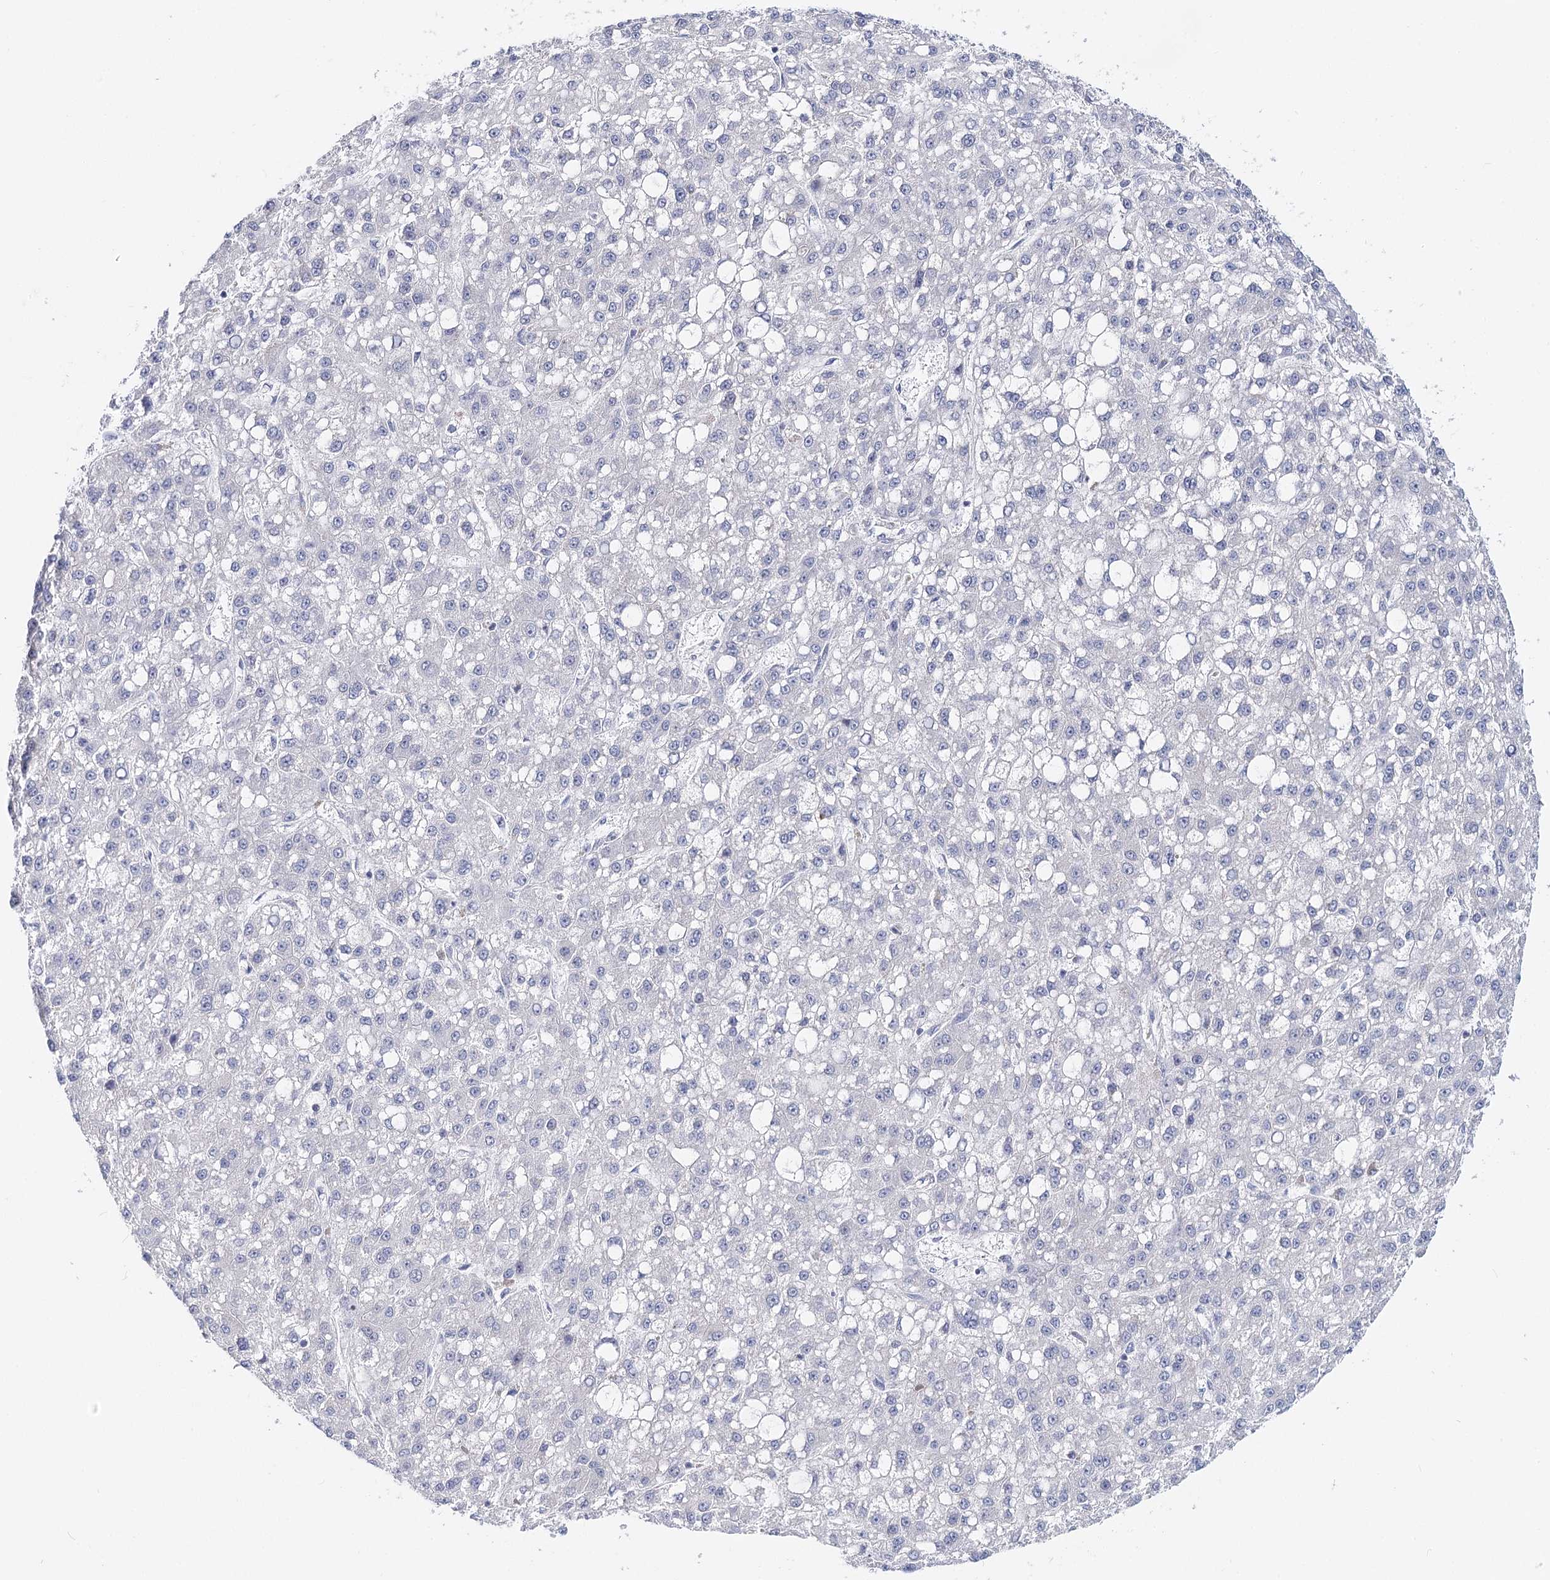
{"staining": {"intensity": "negative", "quantity": "none", "location": "none"}, "tissue": "liver cancer", "cell_type": "Tumor cells", "image_type": "cancer", "snomed": [{"axis": "morphology", "description": "Carcinoma, Hepatocellular, NOS"}, {"axis": "topography", "description": "Liver"}], "caption": "Histopathology image shows no significant protein expression in tumor cells of liver cancer (hepatocellular carcinoma).", "gene": "TEX12", "patient": {"sex": "male", "age": 67}}